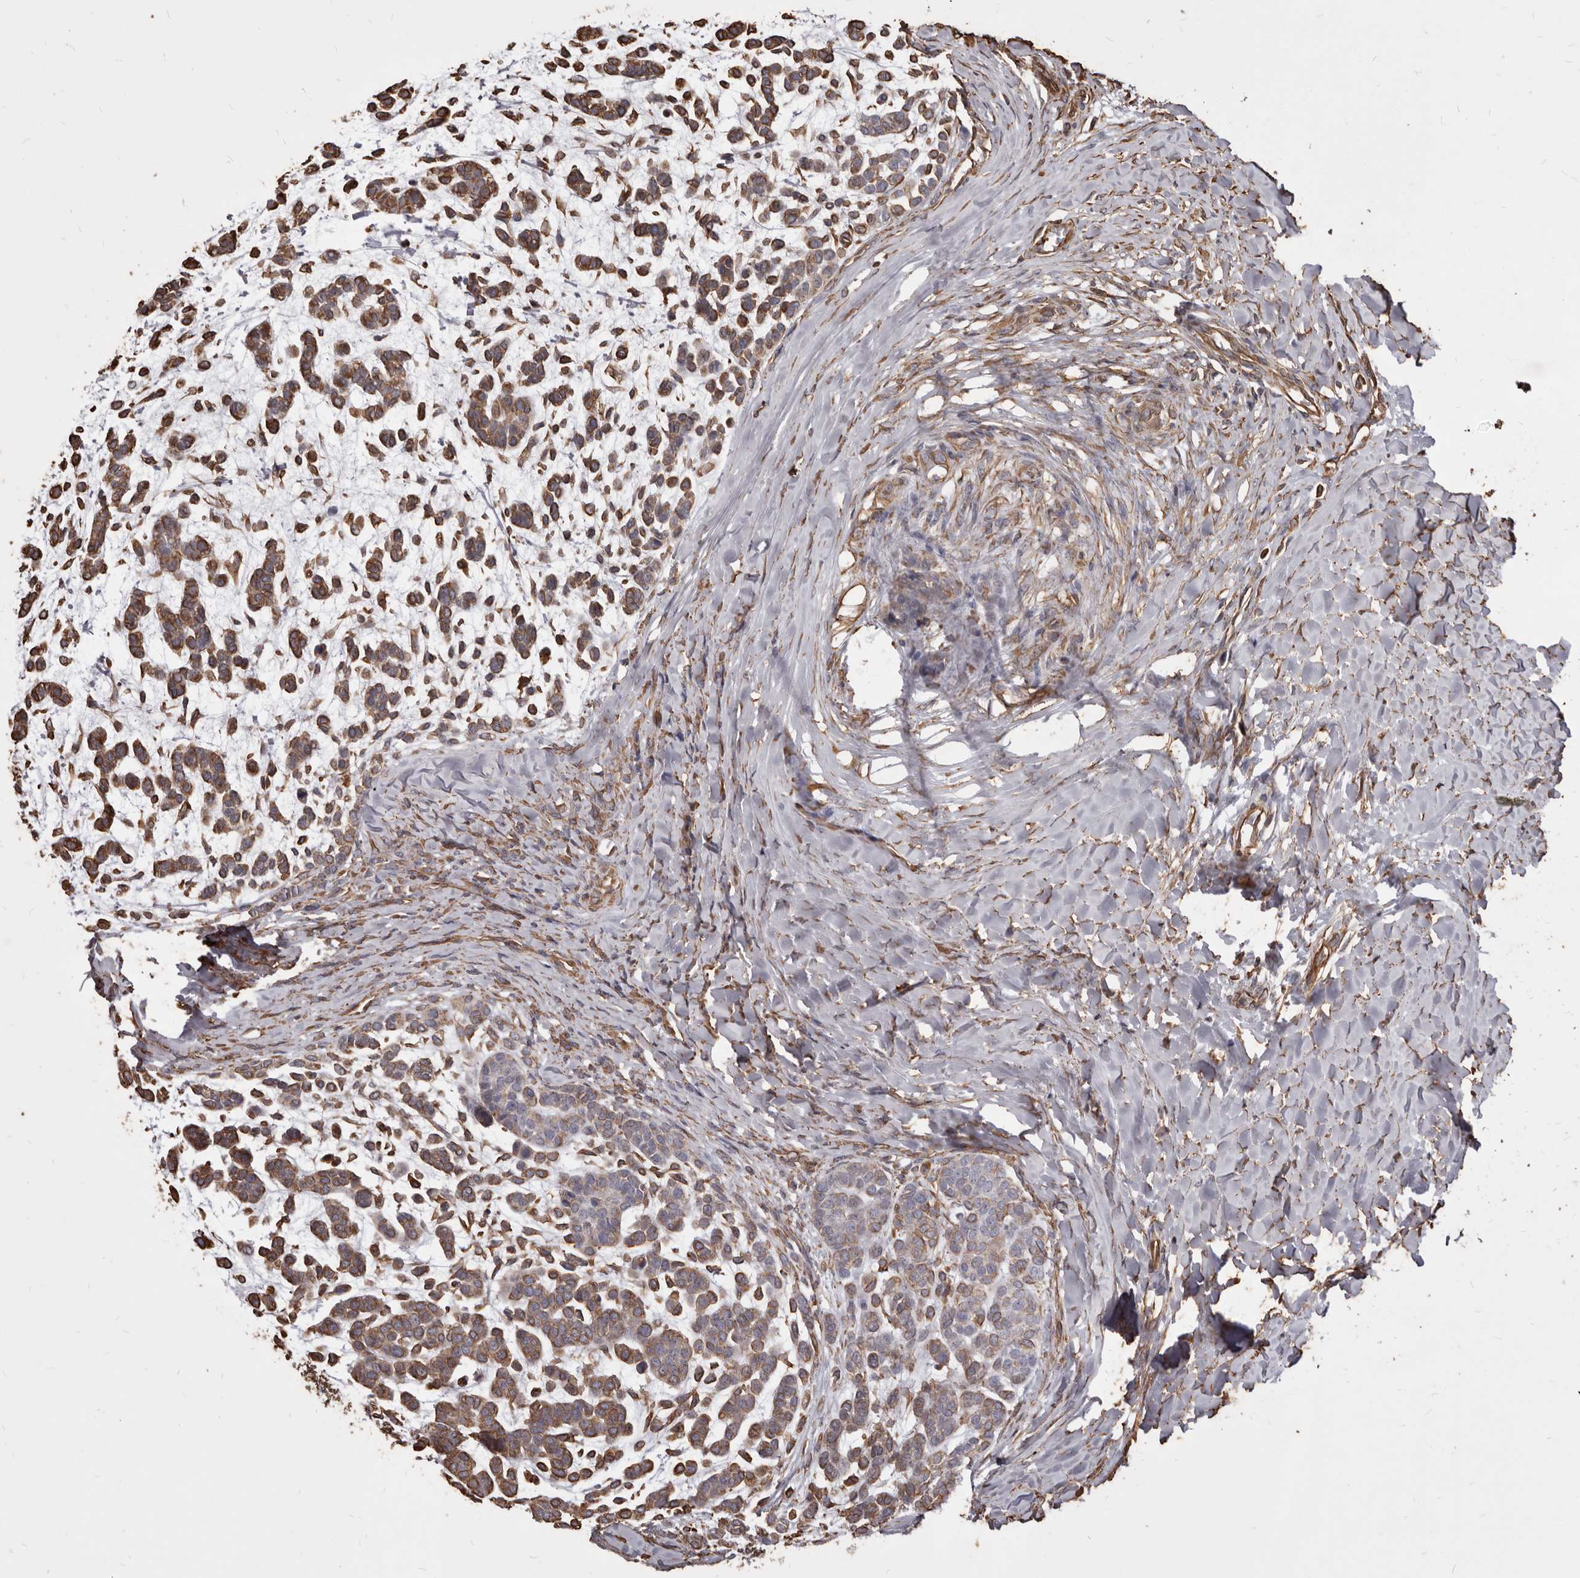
{"staining": {"intensity": "moderate", "quantity": ">75%", "location": "cytoplasmic/membranous"}, "tissue": "head and neck cancer", "cell_type": "Tumor cells", "image_type": "cancer", "snomed": [{"axis": "morphology", "description": "Adenocarcinoma, NOS"}, {"axis": "morphology", "description": "Adenoma, NOS"}, {"axis": "topography", "description": "Head-Neck"}], "caption": "This photomicrograph reveals immunohistochemistry staining of human head and neck adenoma, with medium moderate cytoplasmic/membranous expression in about >75% of tumor cells.", "gene": "MTURN", "patient": {"sex": "female", "age": 55}}